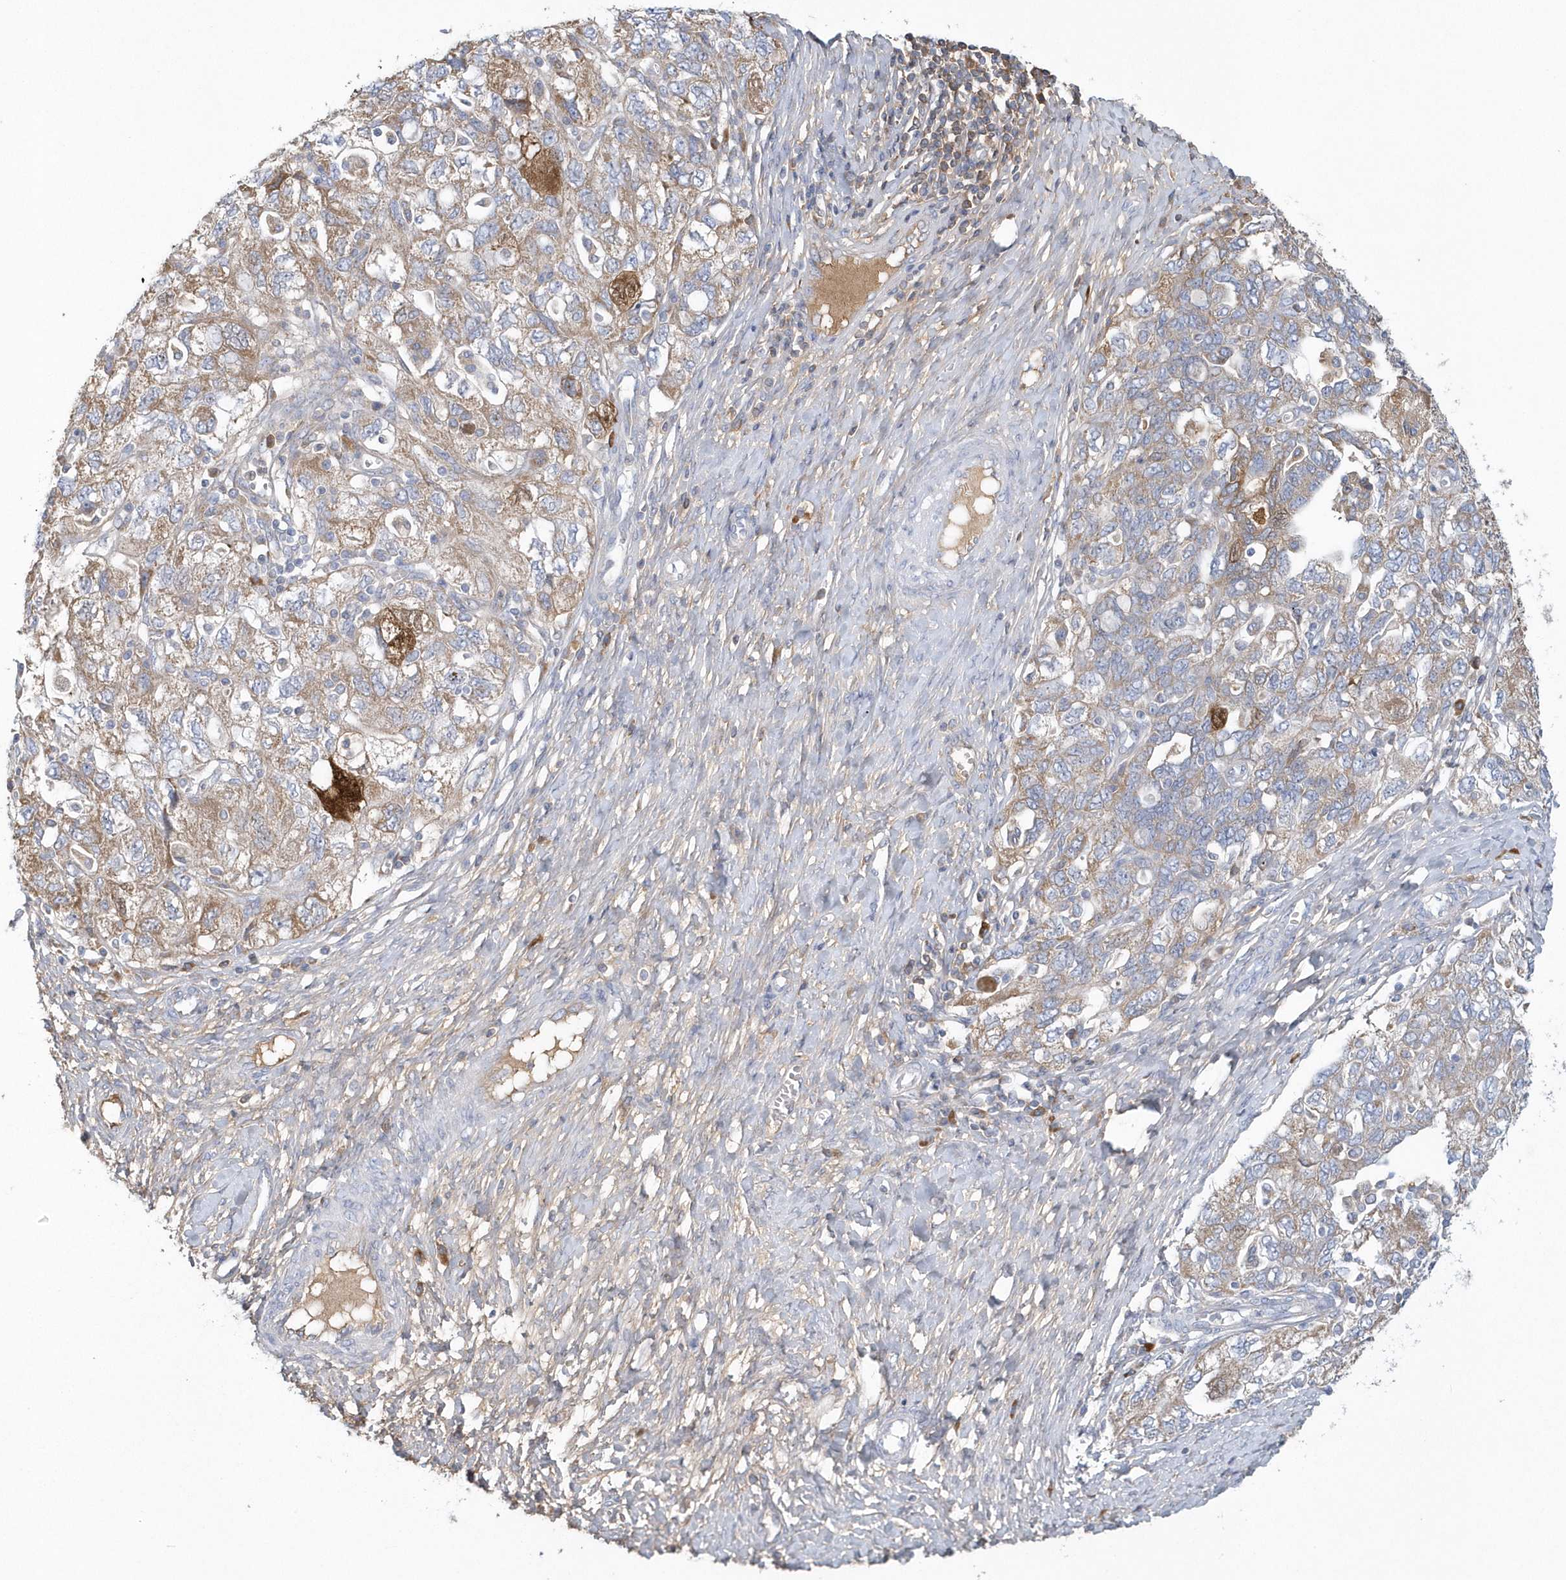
{"staining": {"intensity": "moderate", "quantity": ">75%", "location": "cytoplasmic/membranous"}, "tissue": "ovarian cancer", "cell_type": "Tumor cells", "image_type": "cancer", "snomed": [{"axis": "morphology", "description": "Carcinoma, NOS"}, {"axis": "morphology", "description": "Cystadenocarcinoma, serous, NOS"}, {"axis": "topography", "description": "Ovary"}], "caption": "The histopathology image displays a brown stain indicating the presence of a protein in the cytoplasmic/membranous of tumor cells in ovarian carcinoma. Immunohistochemistry (ihc) stains the protein in brown and the nuclei are stained blue.", "gene": "SPATA18", "patient": {"sex": "female", "age": 69}}